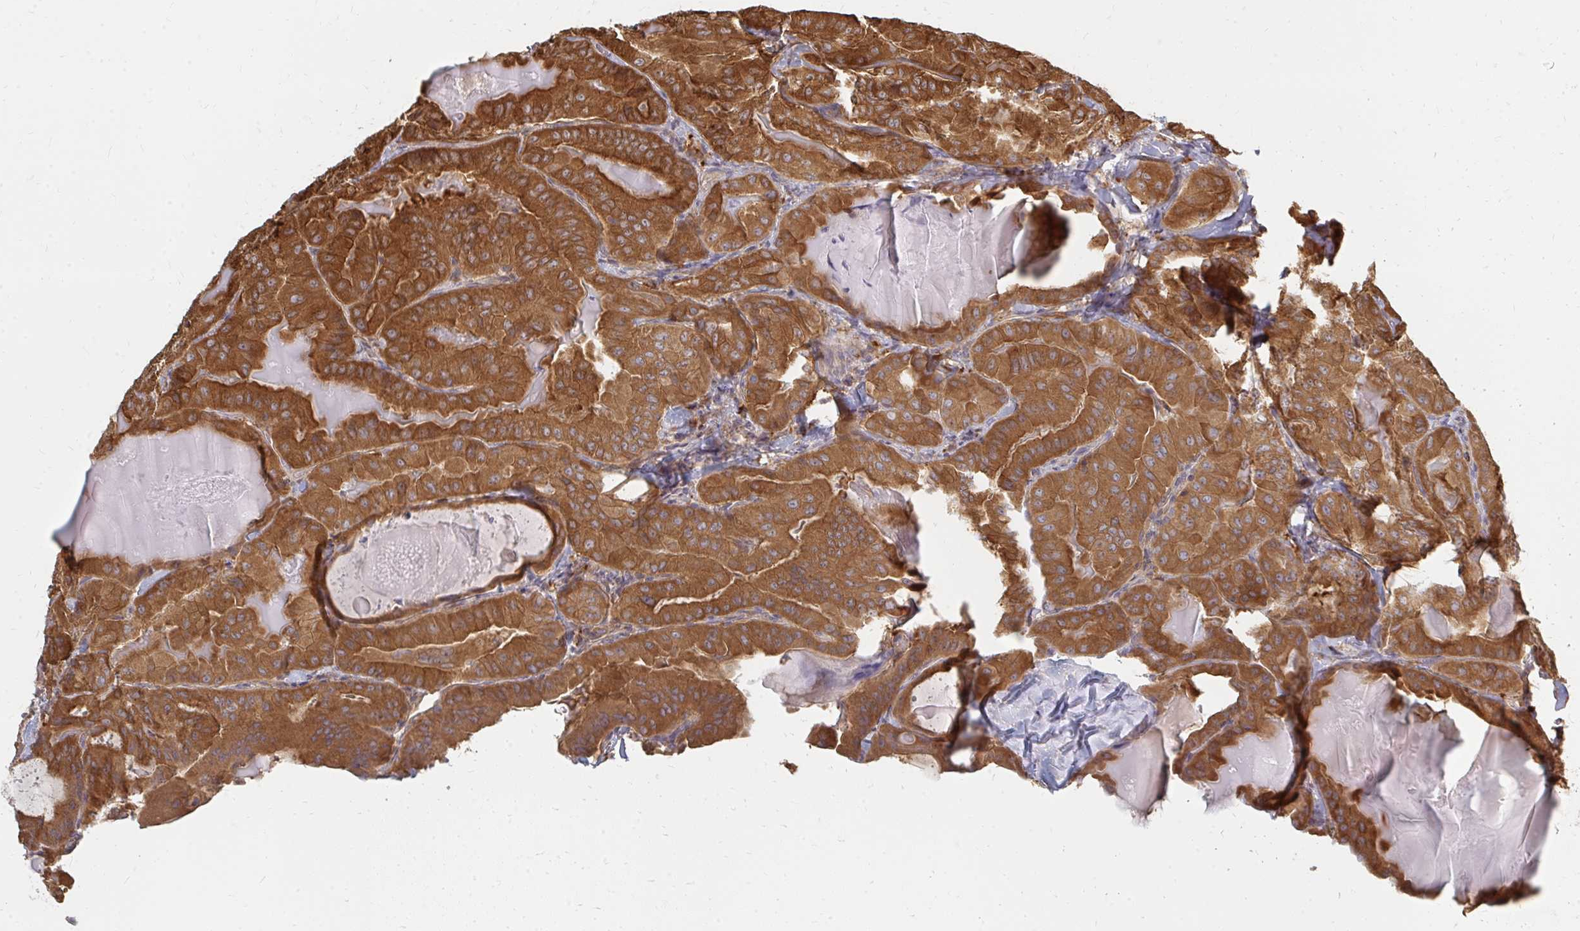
{"staining": {"intensity": "strong", "quantity": ">75%", "location": "cytoplasmic/membranous"}, "tissue": "thyroid cancer", "cell_type": "Tumor cells", "image_type": "cancer", "snomed": [{"axis": "morphology", "description": "Papillary adenocarcinoma, NOS"}, {"axis": "topography", "description": "Thyroid gland"}], "caption": "High-power microscopy captured an immunohistochemistry (IHC) micrograph of thyroid papillary adenocarcinoma, revealing strong cytoplasmic/membranous staining in approximately >75% of tumor cells.", "gene": "ZNF285", "patient": {"sex": "female", "age": 68}}